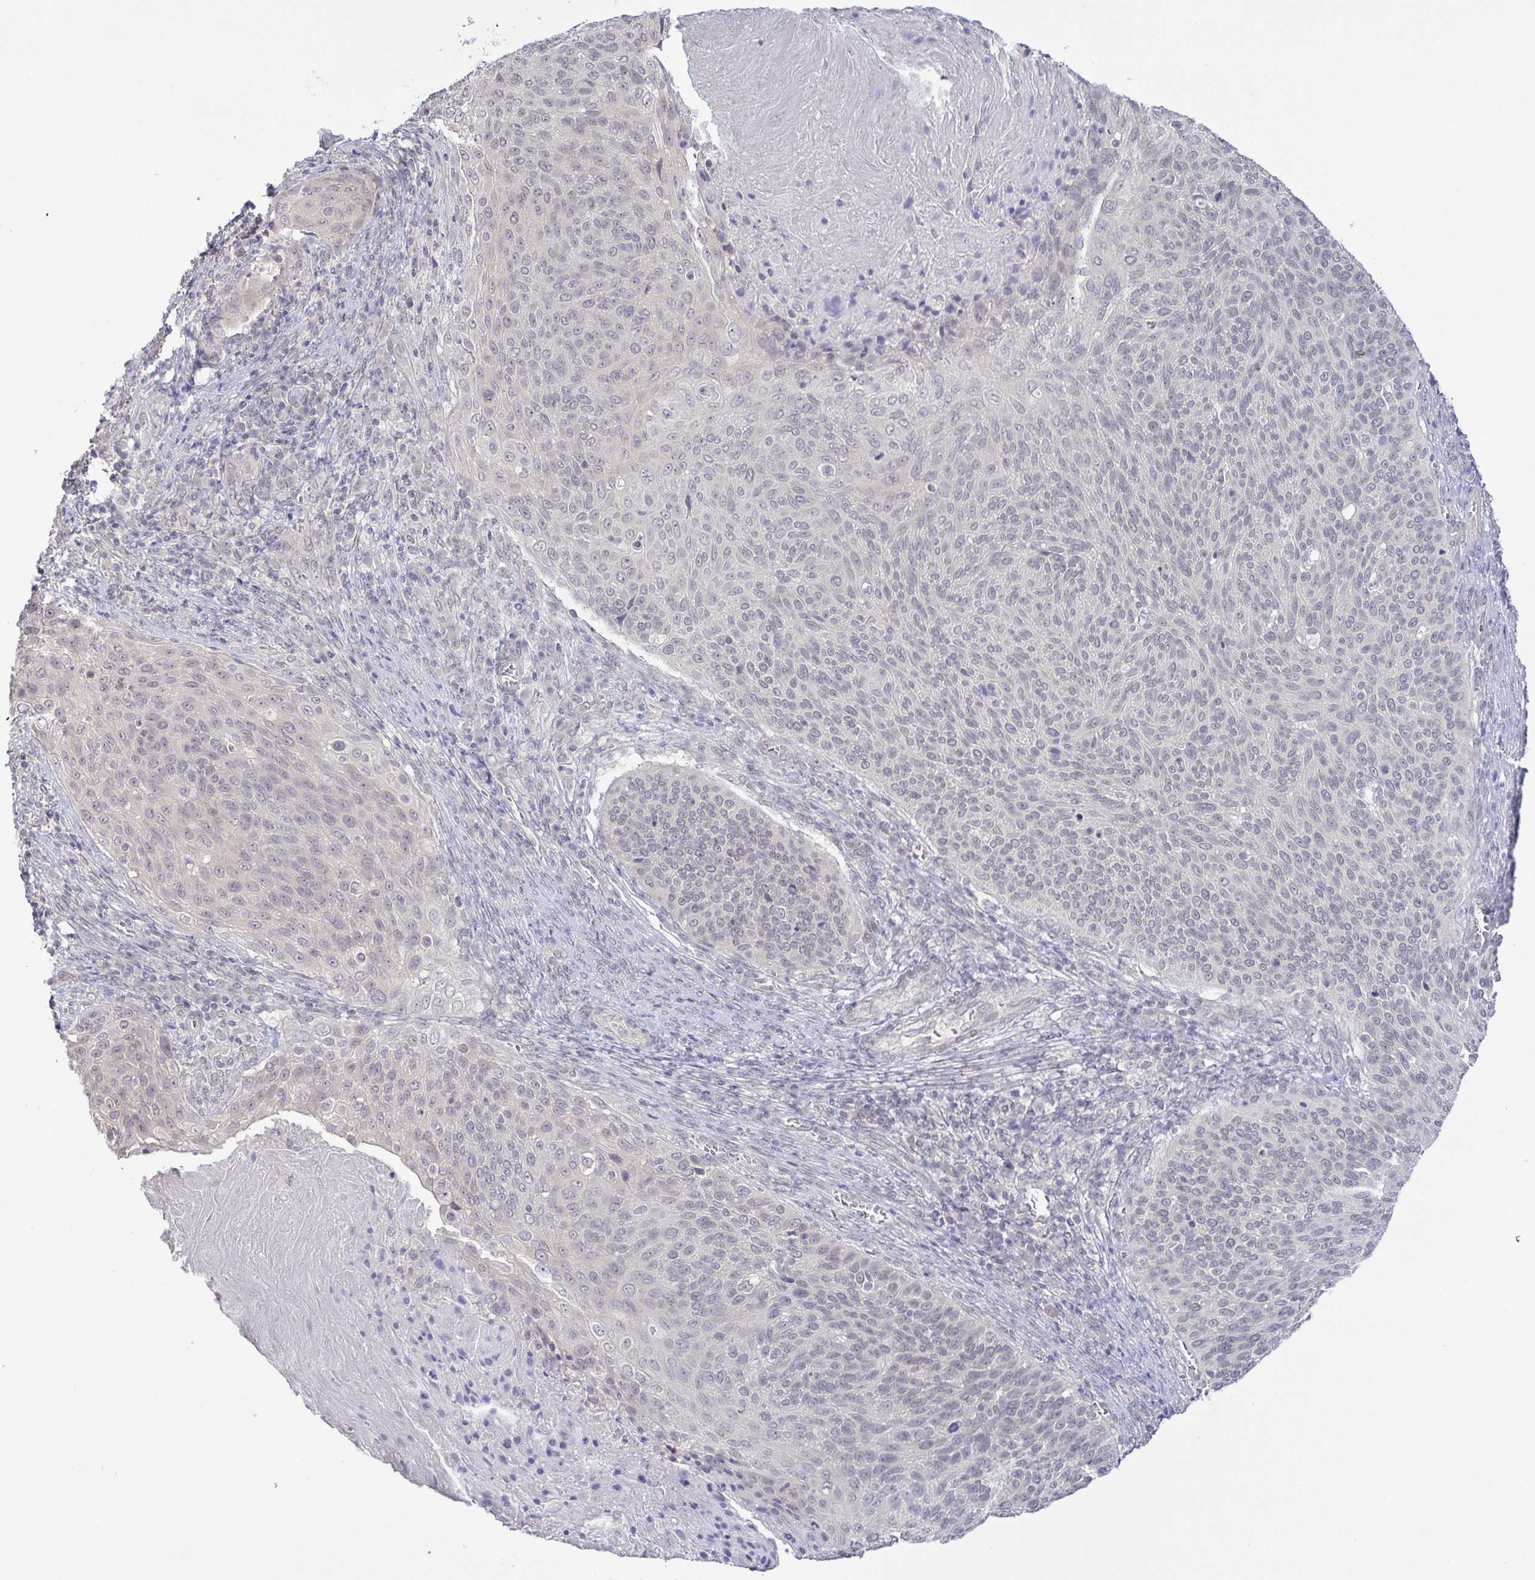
{"staining": {"intensity": "weak", "quantity": "<25%", "location": "nuclear"}, "tissue": "cervical cancer", "cell_type": "Tumor cells", "image_type": "cancer", "snomed": [{"axis": "morphology", "description": "Squamous cell carcinoma, NOS"}, {"axis": "topography", "description": "Cervix"}], "caption": "A micrograph of squamous cell carcinoma (cervical) stained for a protein demonstrates no brown staining in tumor cells.", "gene": "HYPK", "patient": {"sex": "female", "age": 31}}